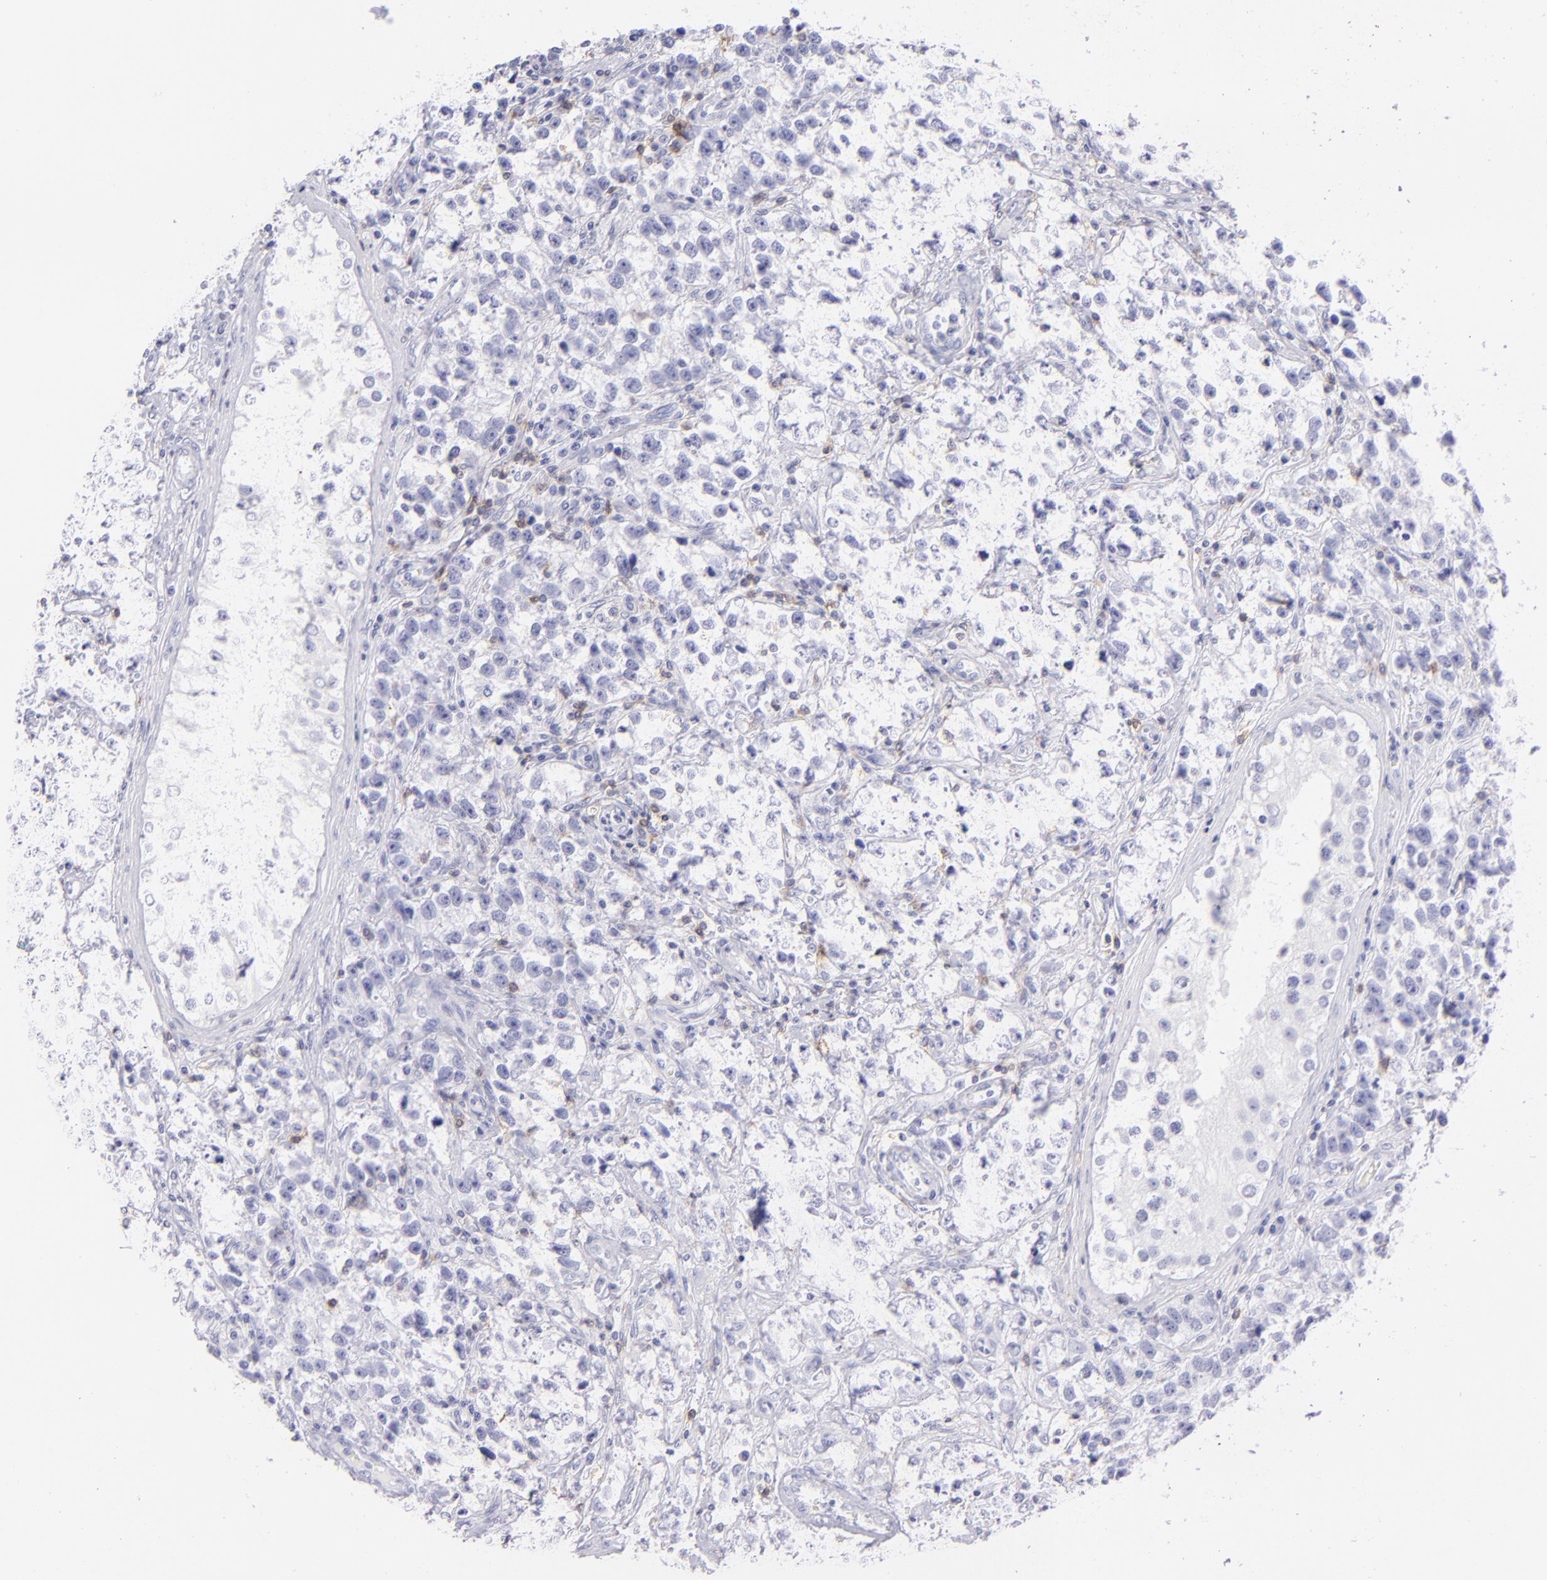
{"staining": {"intensity": "negative", "quantity": "none", "location": "none"}, "tissue": "testis cancer", "cell_type": "Tumor cells", "image_type": "cancer", "snomed": [{"axis": "morphology", "description": "Seminoma, NOS"}, {"axis": "topography", "description": "Testis"}], "caption": "IHC of testis seminoma reveals no staining in tumor cells.", "gene": "CD69", "patient": {"sex": "male", "age": 38}}